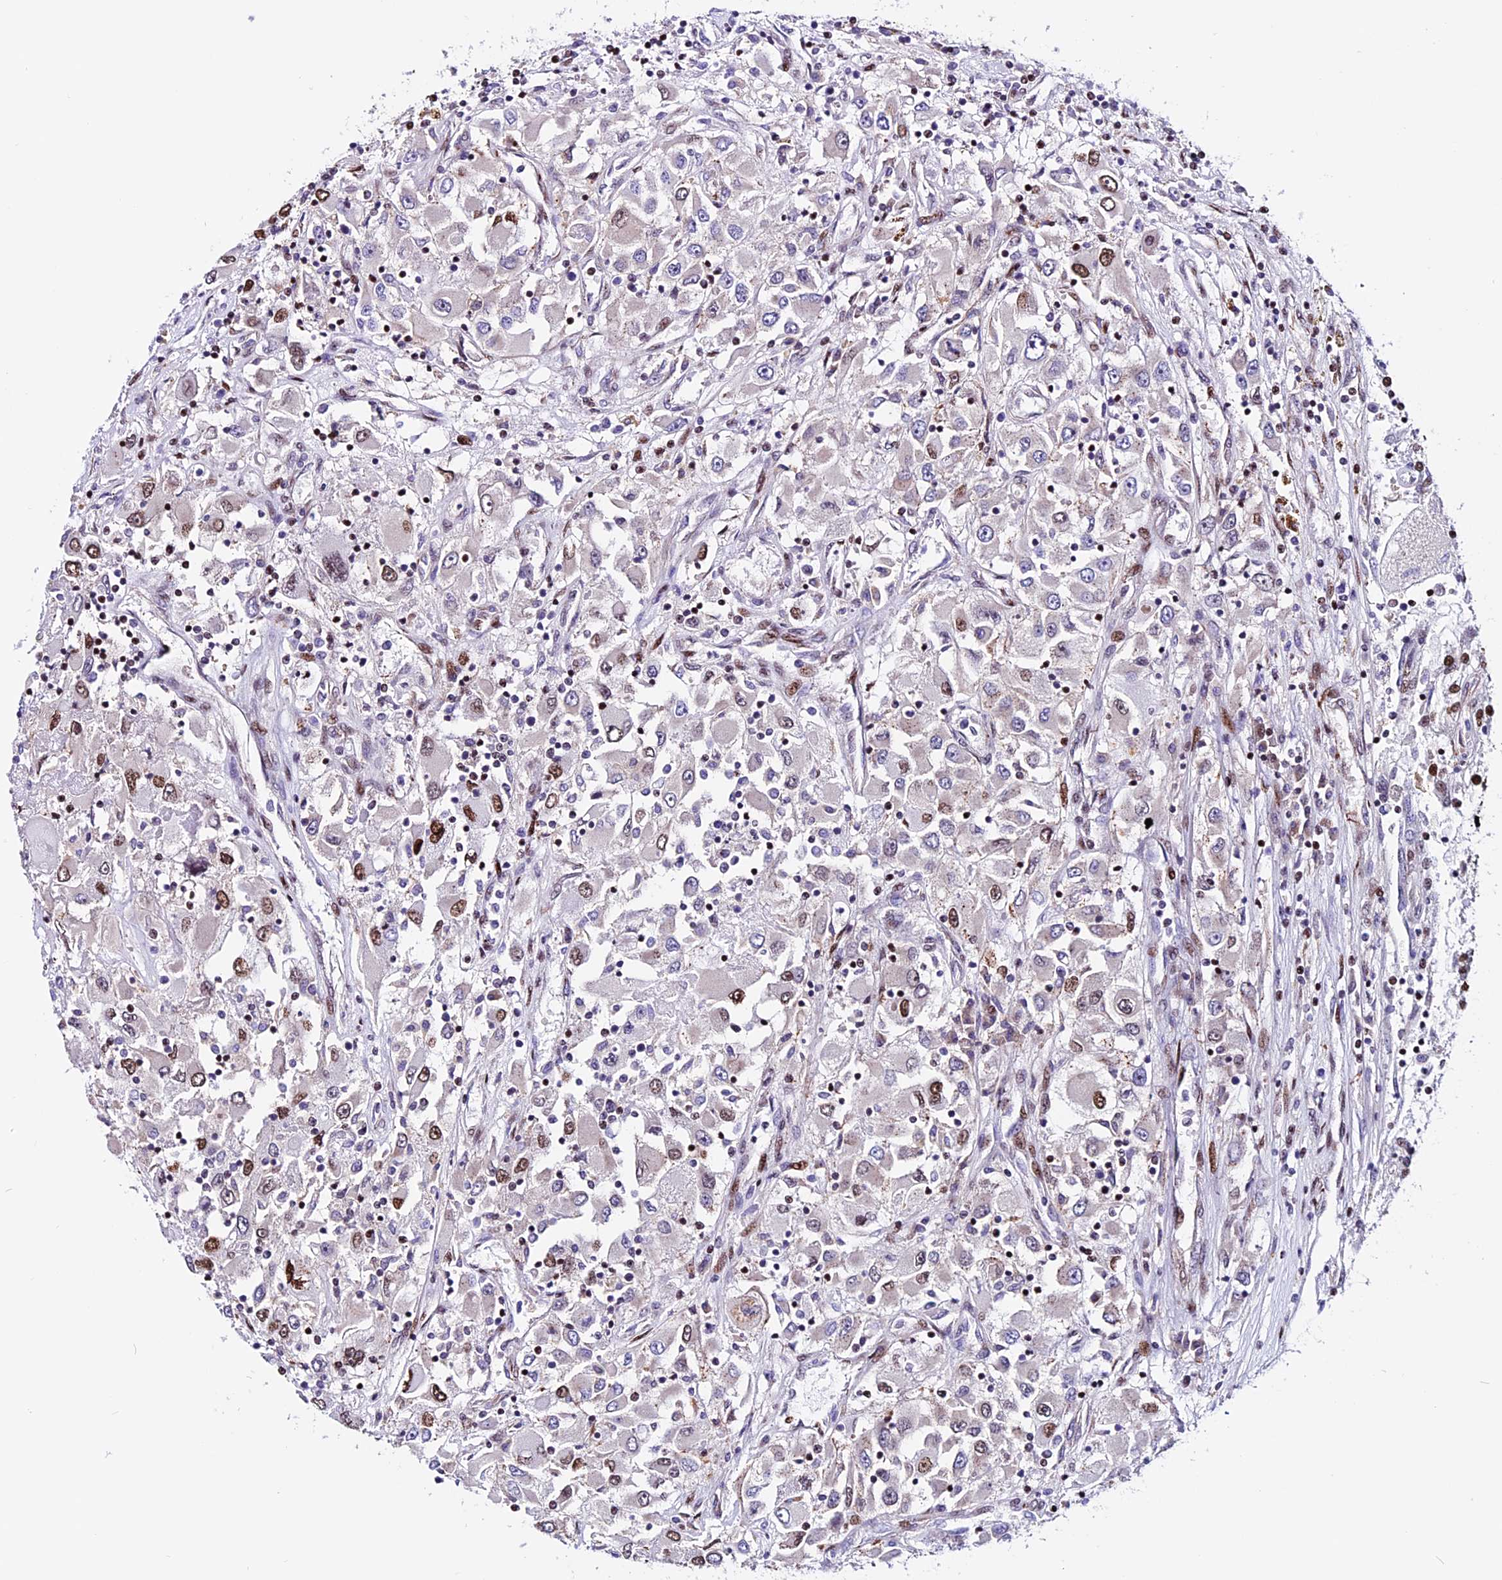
{"staining": {"intensity": "moderate", "quantity": "25%-75%", "location": "nuclear"}, "tissue": "renal cancer", "cell_type": "Tumor cells", "image_type": "cancer", "snomed": [{"axis": "morphology", "description": "Adenocarcinoma, NOS"}, {"axis": "topography", "description": "Kidney"}], "caption": "This image reveals IHC staining of human renal cancer (adenocarcinoma), with medium moderate nuclear positivity in about 25%-75% of tumor cells.", "gene": "RINL", "patient": {"sex": "female", "age": 52}}